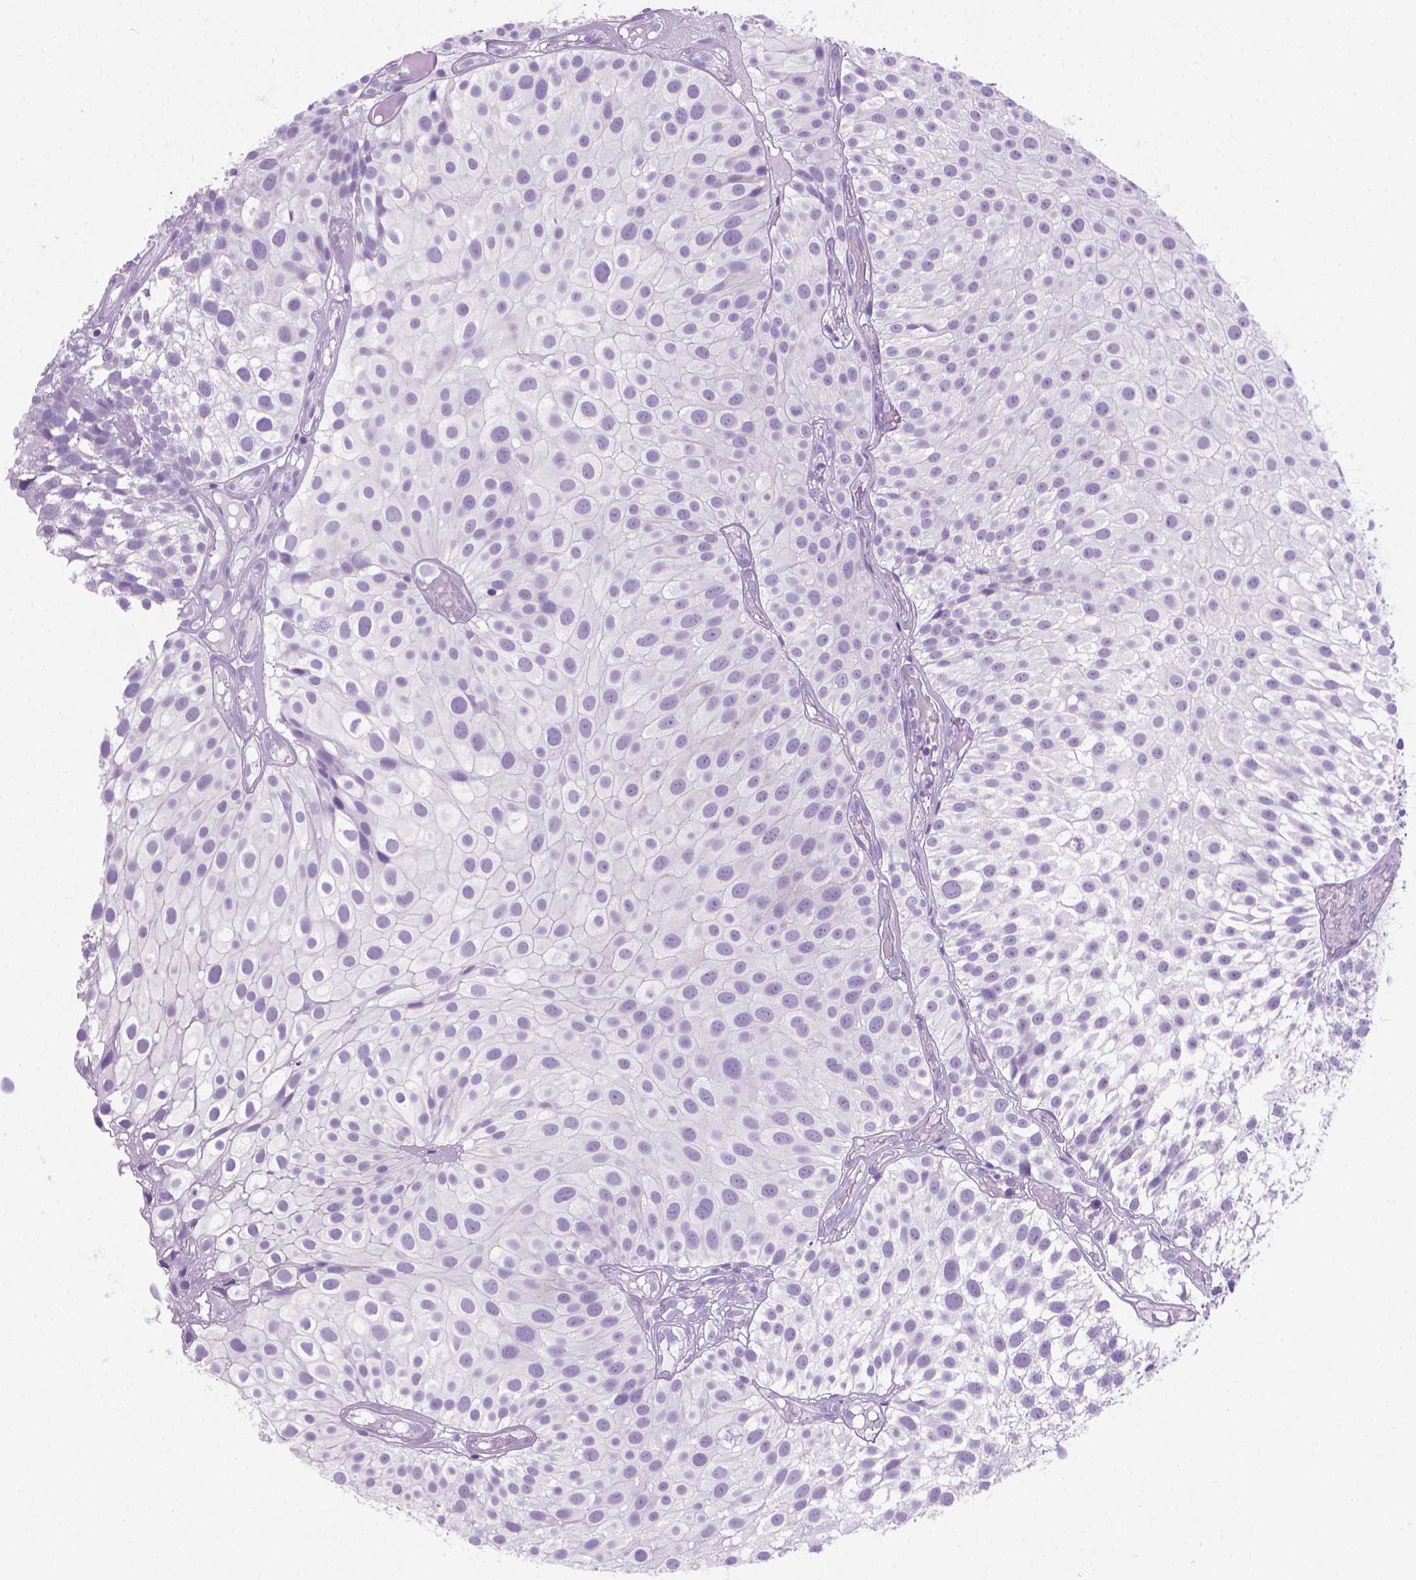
{"staining": {"intensity": "negative", "quantity": "none", "location": "none"}, "tissue": "urothelial cancer", "cell_type": "Tumor cells", "image_type": "cancer", "snomed": [{"axis": "morphology", "description": "Urothelial carcinoma, Low grade"}, {"axis": "topography", "description": "Urinary bladder"}], "caption": "High magnification brightfield microscopy of urothelial cancer stained with DAB (3,3'-diaminobenzidine) (brown) and counterstained with hematoxylin (blue): tumor cells show no significant staining.", "gene": "CFAP52", "patient": {"sex": "male", "age": 79}}